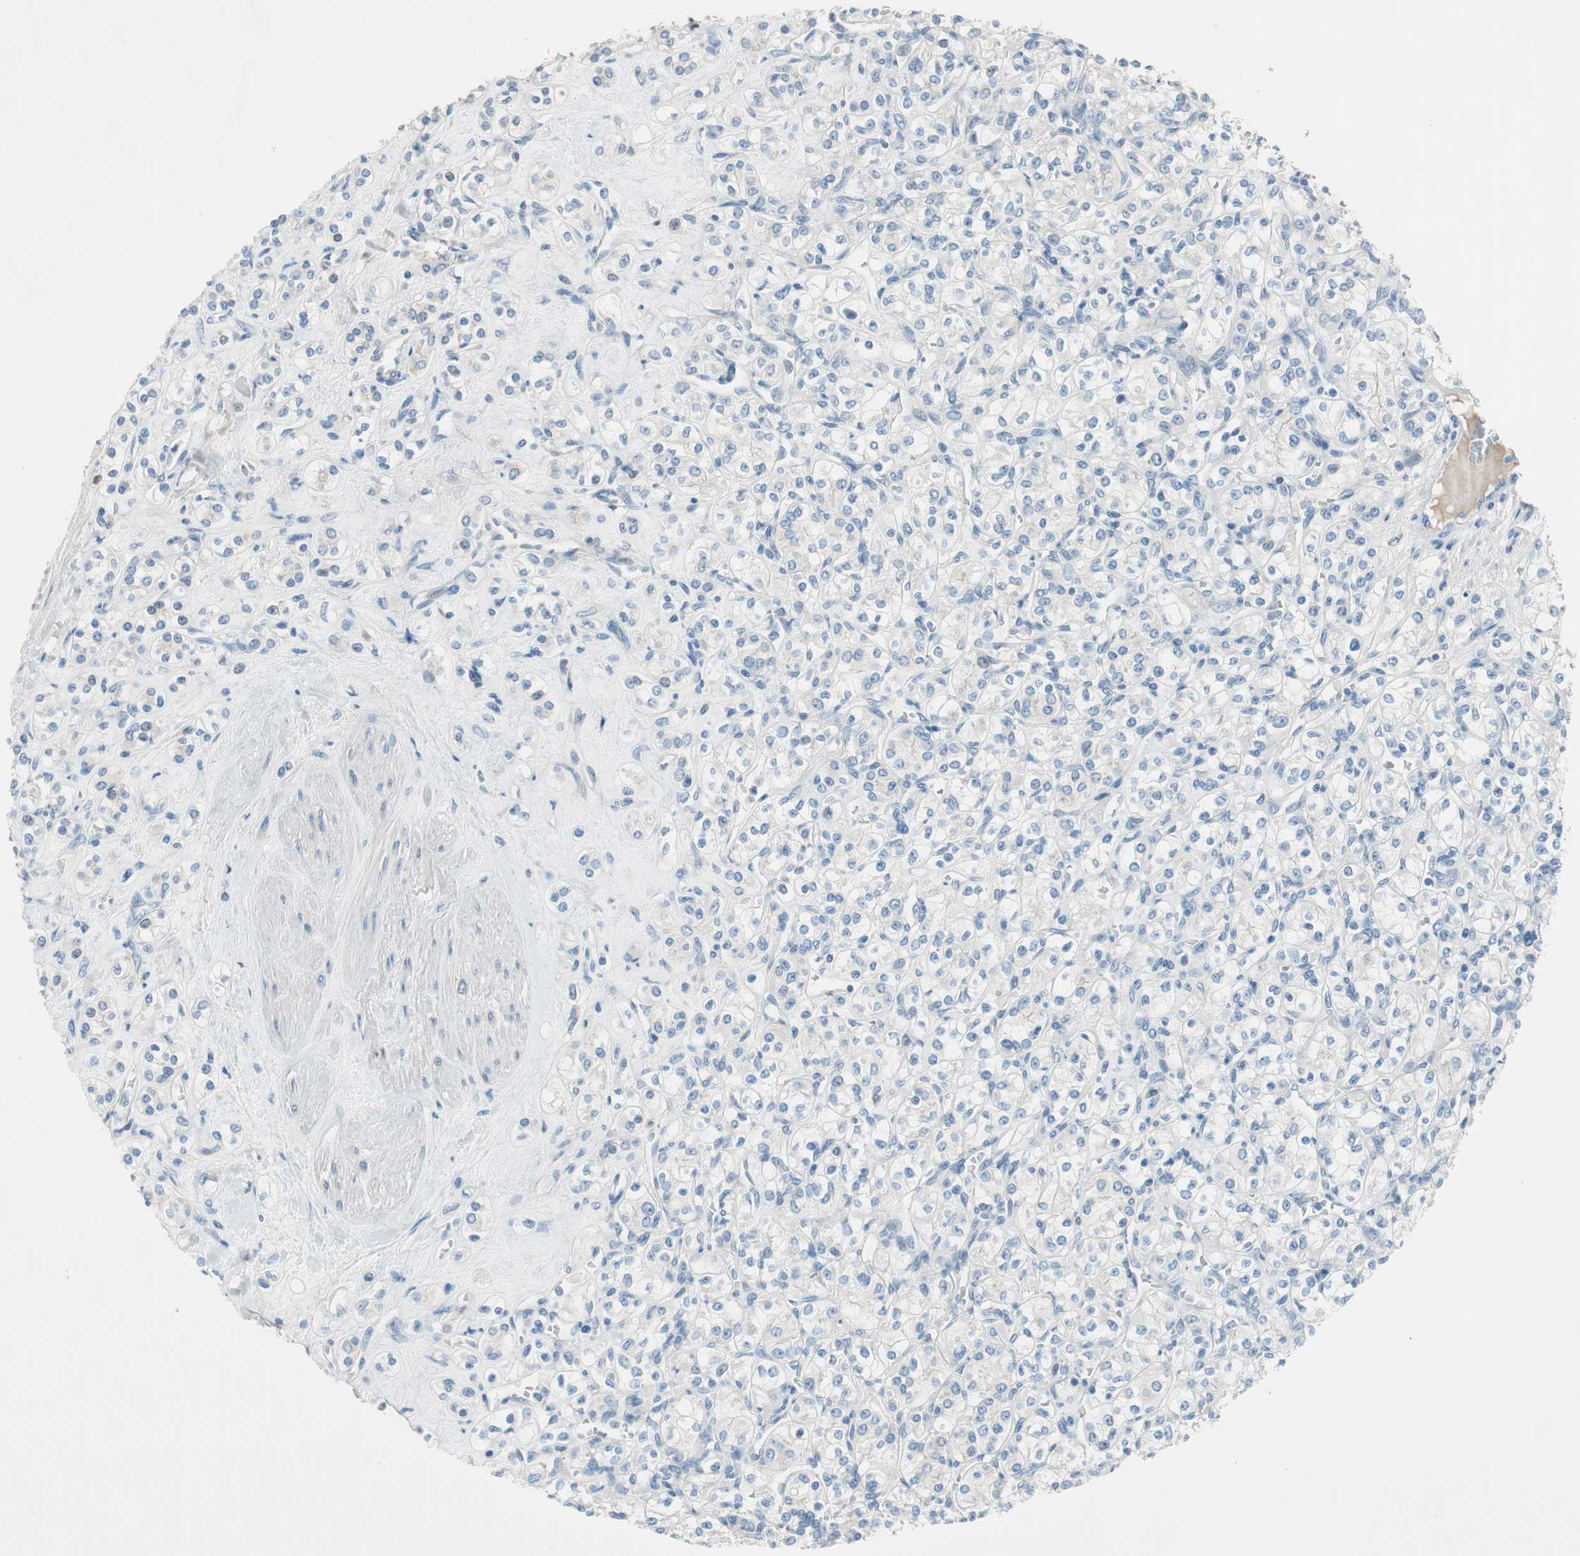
{"staining": {"intensity": "negative", "quantity": "none", "location": "none"}, "tissue": "renal cancer", "cell_type": "Tumor cells", "image_type": "cancer", "snomed": [{"axis": "morphology", "description": "Adenocarcinoma, NOS"}, {"axis": "topography", "description": "Kidney"}], "caption": "Tumor cells are negative for brown protein staining in renal cancer.", "gene": "PRRG4", "patient": {"sex": "male", "age": 77}}